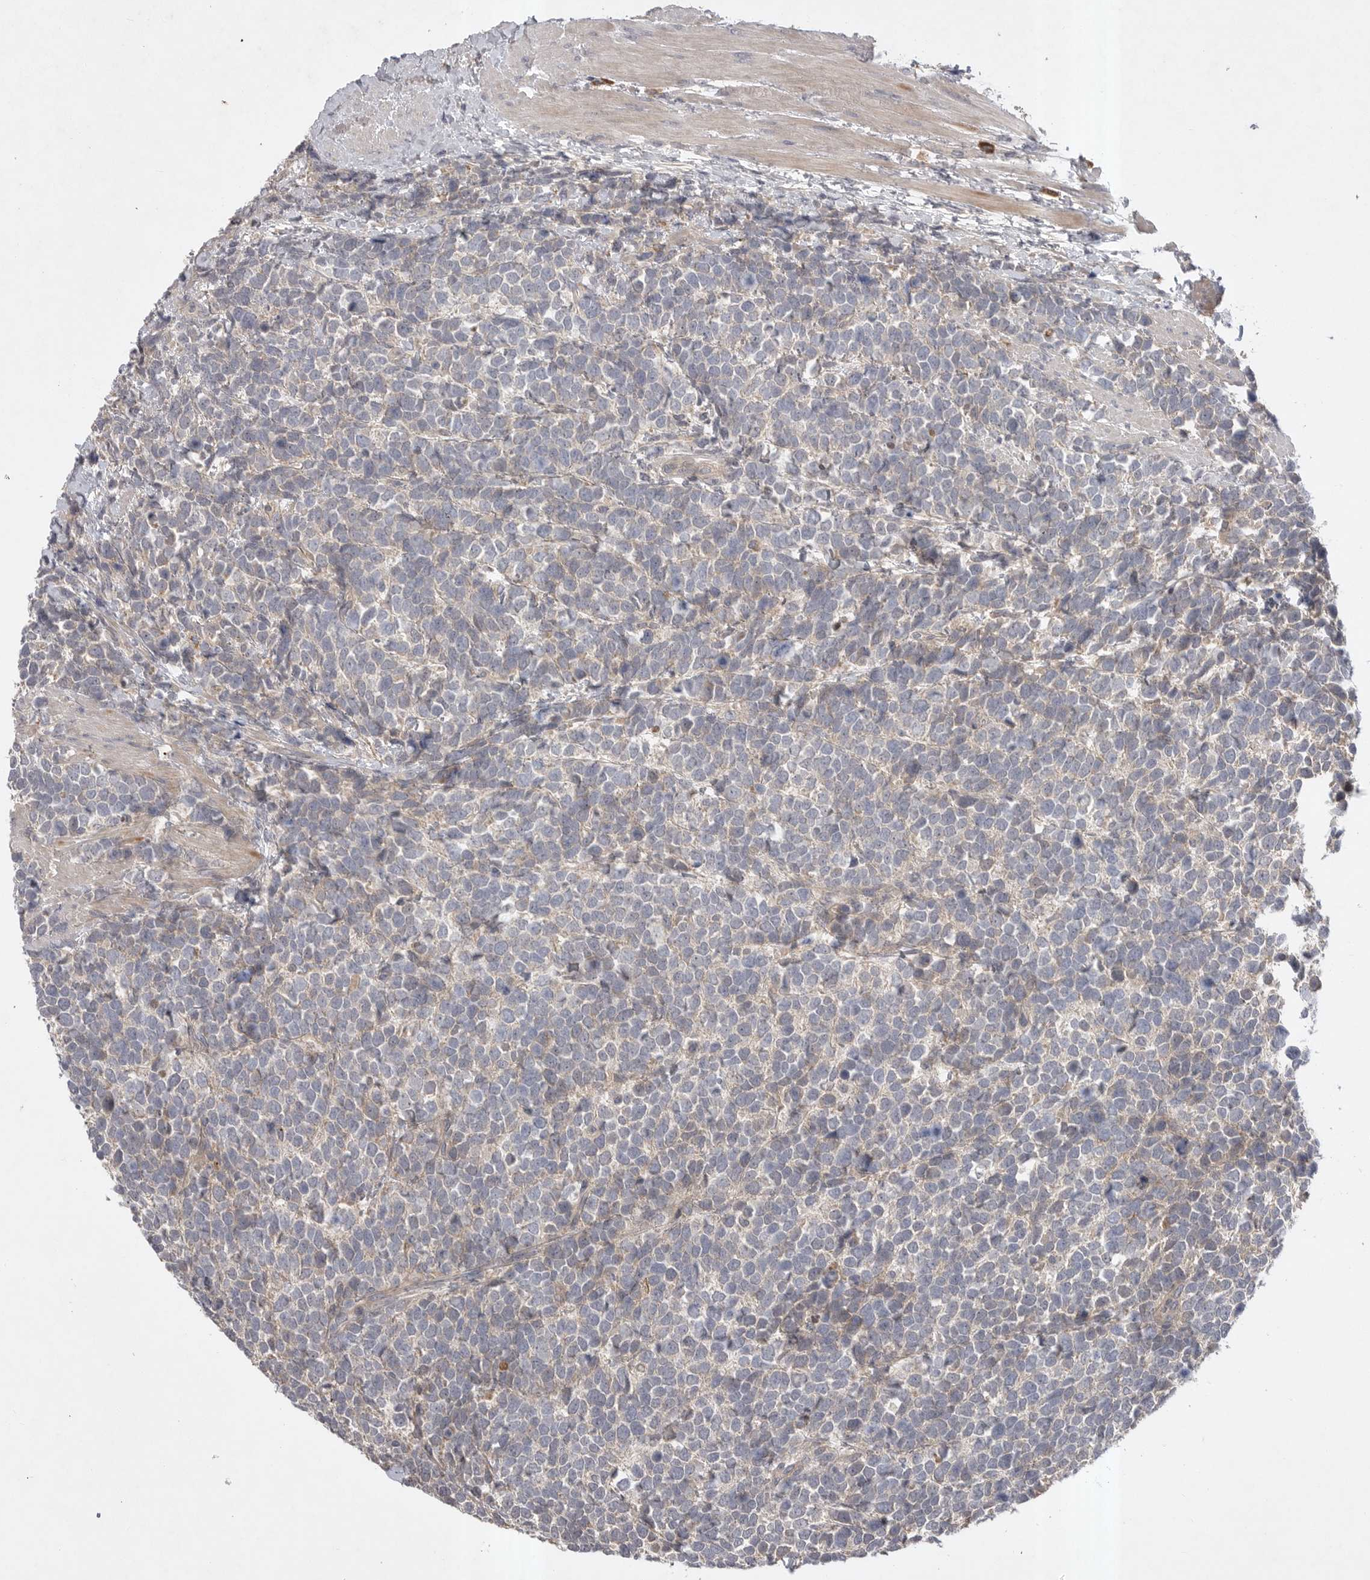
{"staining": {"intensity": "negative", "quantity": "none", "location": "none"}, "tissue": "urothelial cancer", "cell_type": "Tumor cells", "image_type": "cancer", "snomed": [{"axis": "morphology", "description": "Urothelial carcinoma, High grade"}, {"axis": "topography", "description": "Urinary bladder"}], "caption": "Urothelial carcinoma (high-grade) was stained to show a protein in brown. There is no significant staining in tumor cells. (Brightfield microscopy of DAB (3,3'-diaminobenzidine) immunohistochemistry at high magnification).", "gene": "DHDDS", "patient": {"sex": "female", "age": 82}}